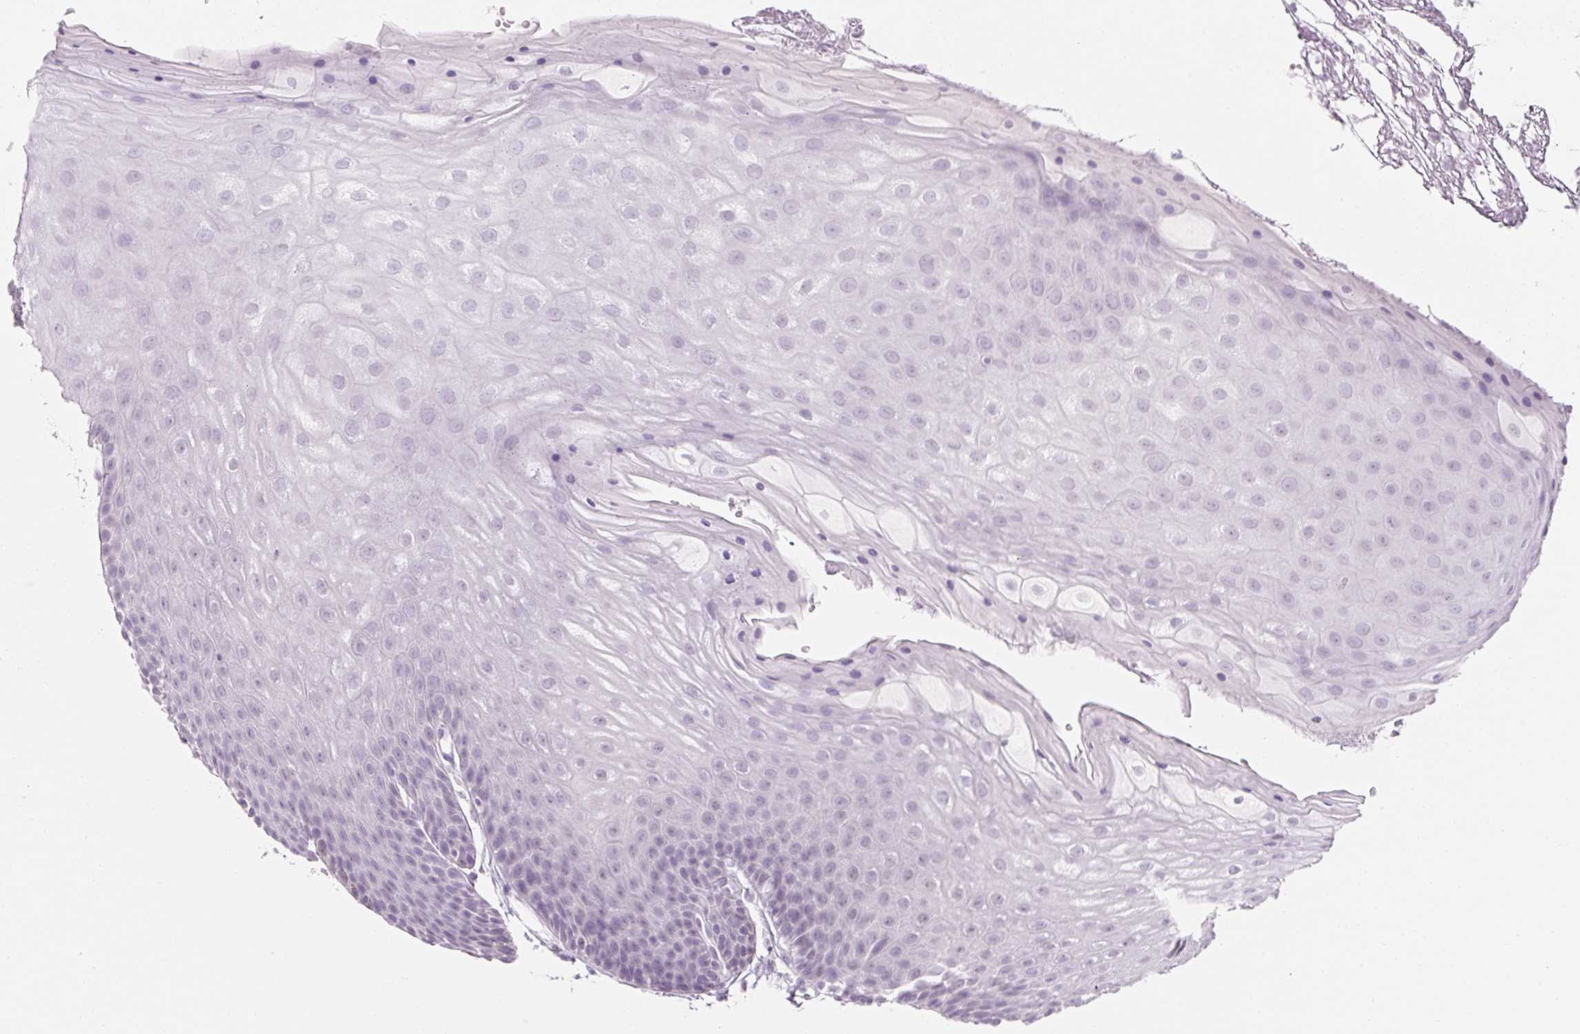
{"staining": {"intensity": "weak", "quantity": "25%-75%", "location": "nuclear"}, "tissue": "skin", "cell_type": "Epidermal cells", "image_type": "normal", "snomed": [{"axis": "morphology", "description": "Normal tissue, NOS"}, {"axis": "topography", "description": "Anal"}], "caption": "Skin stained with IHC shows weak nuclear expression in about 25%-75% of epidermal cells. (brown staining indicates protein expression, while blue staining denotes nuclei).", "gene": "ZIC4", "patient": {"sex": "male", "age": 53}}